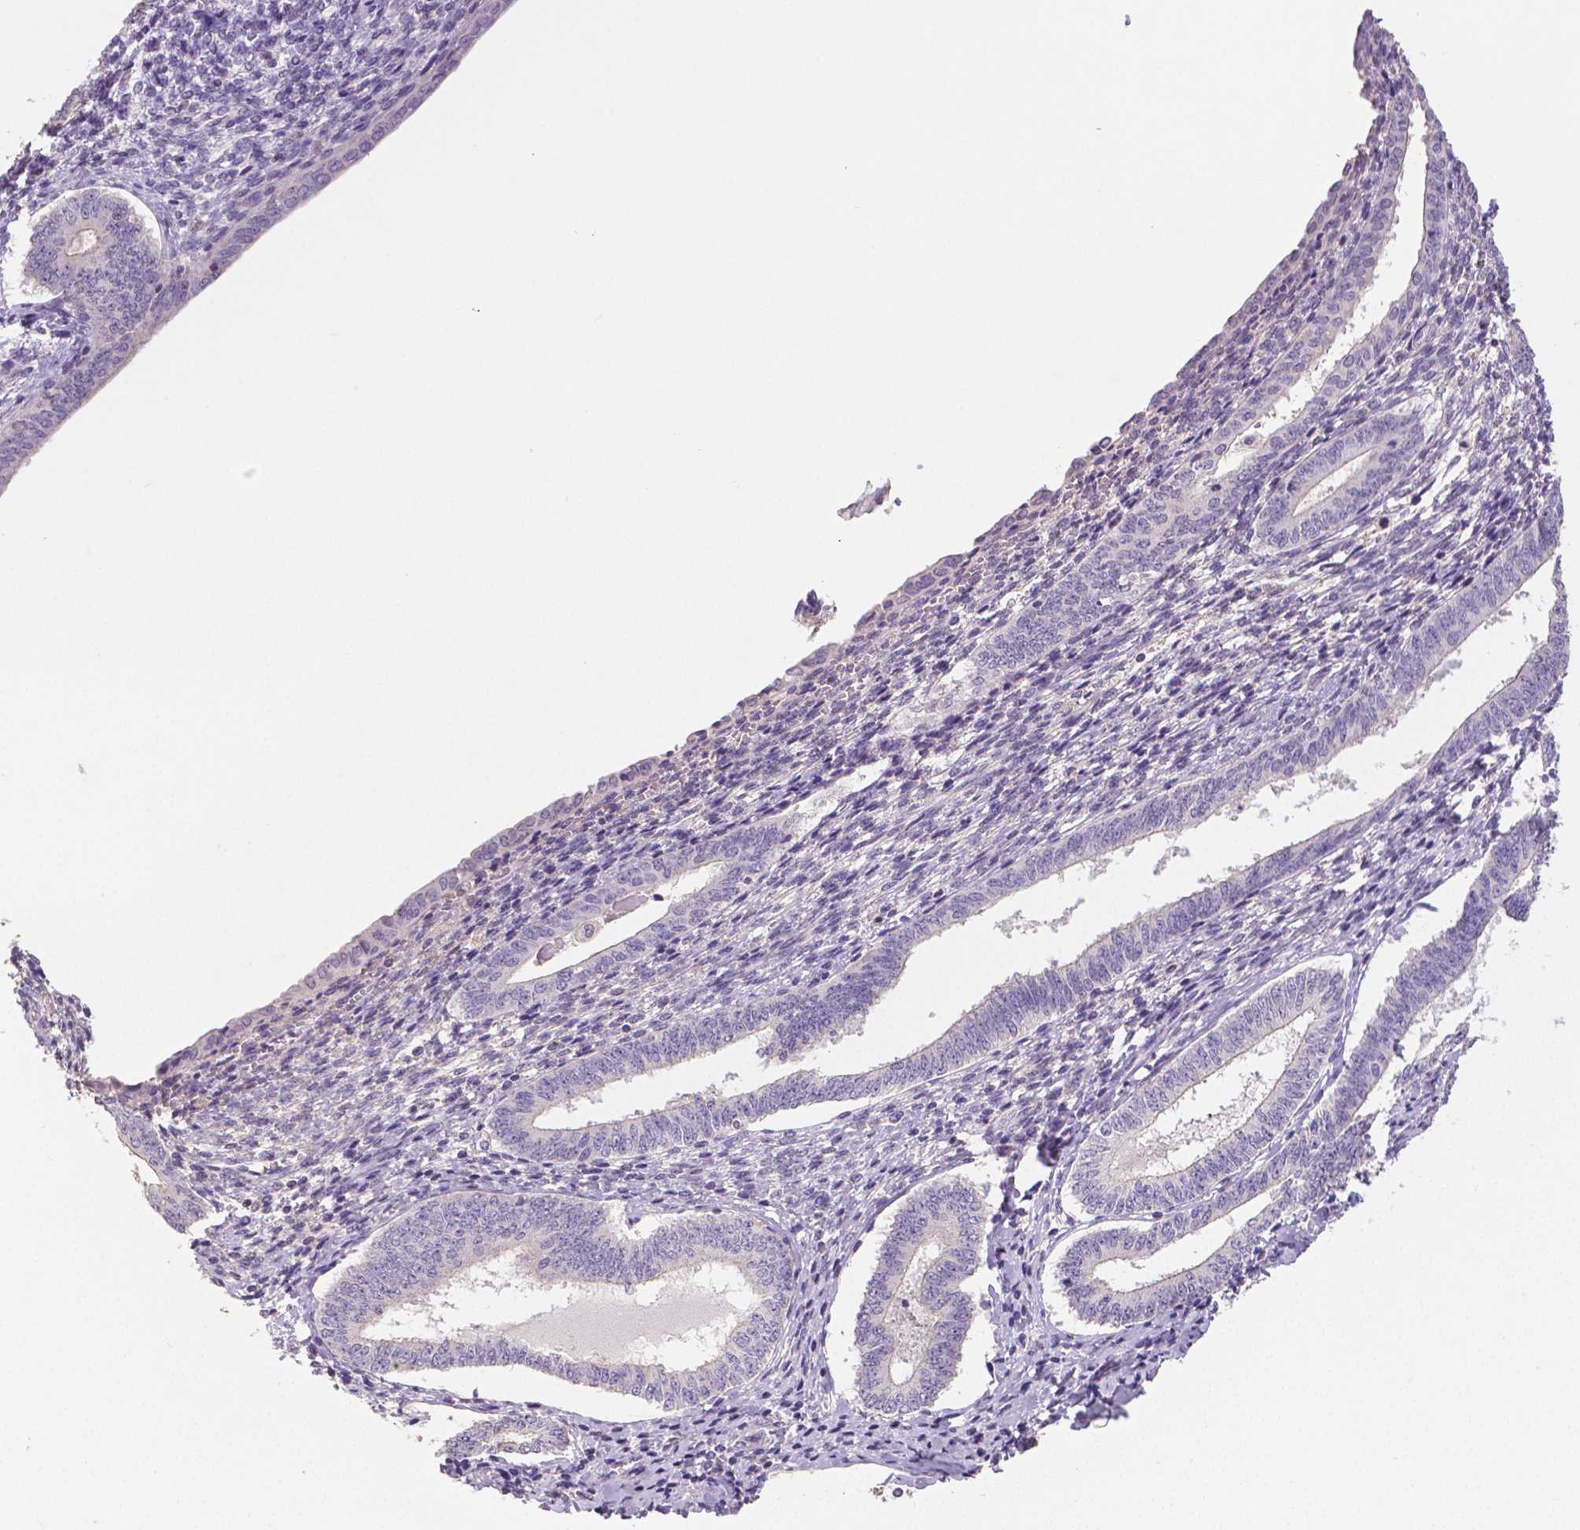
{"staining": {"intensity": "negative", "quantity": "none", "location": "none"}, "tissue": "cervical cancer", "cell_type": "Tumor cells", "image_type": "cancer", "snomed": [{"axis": "morphology", "description": "Squamous cell carcinoma, NOS"}, {"axis": "topography", "description": "Cervix"}], "caption": "Human squamous cell carcinoma (cervical) stained for a protein using IHC displays no positivity in tumor cells.", "gene": "CRMP1", "patient": {"sex": "female", "age": 59}}